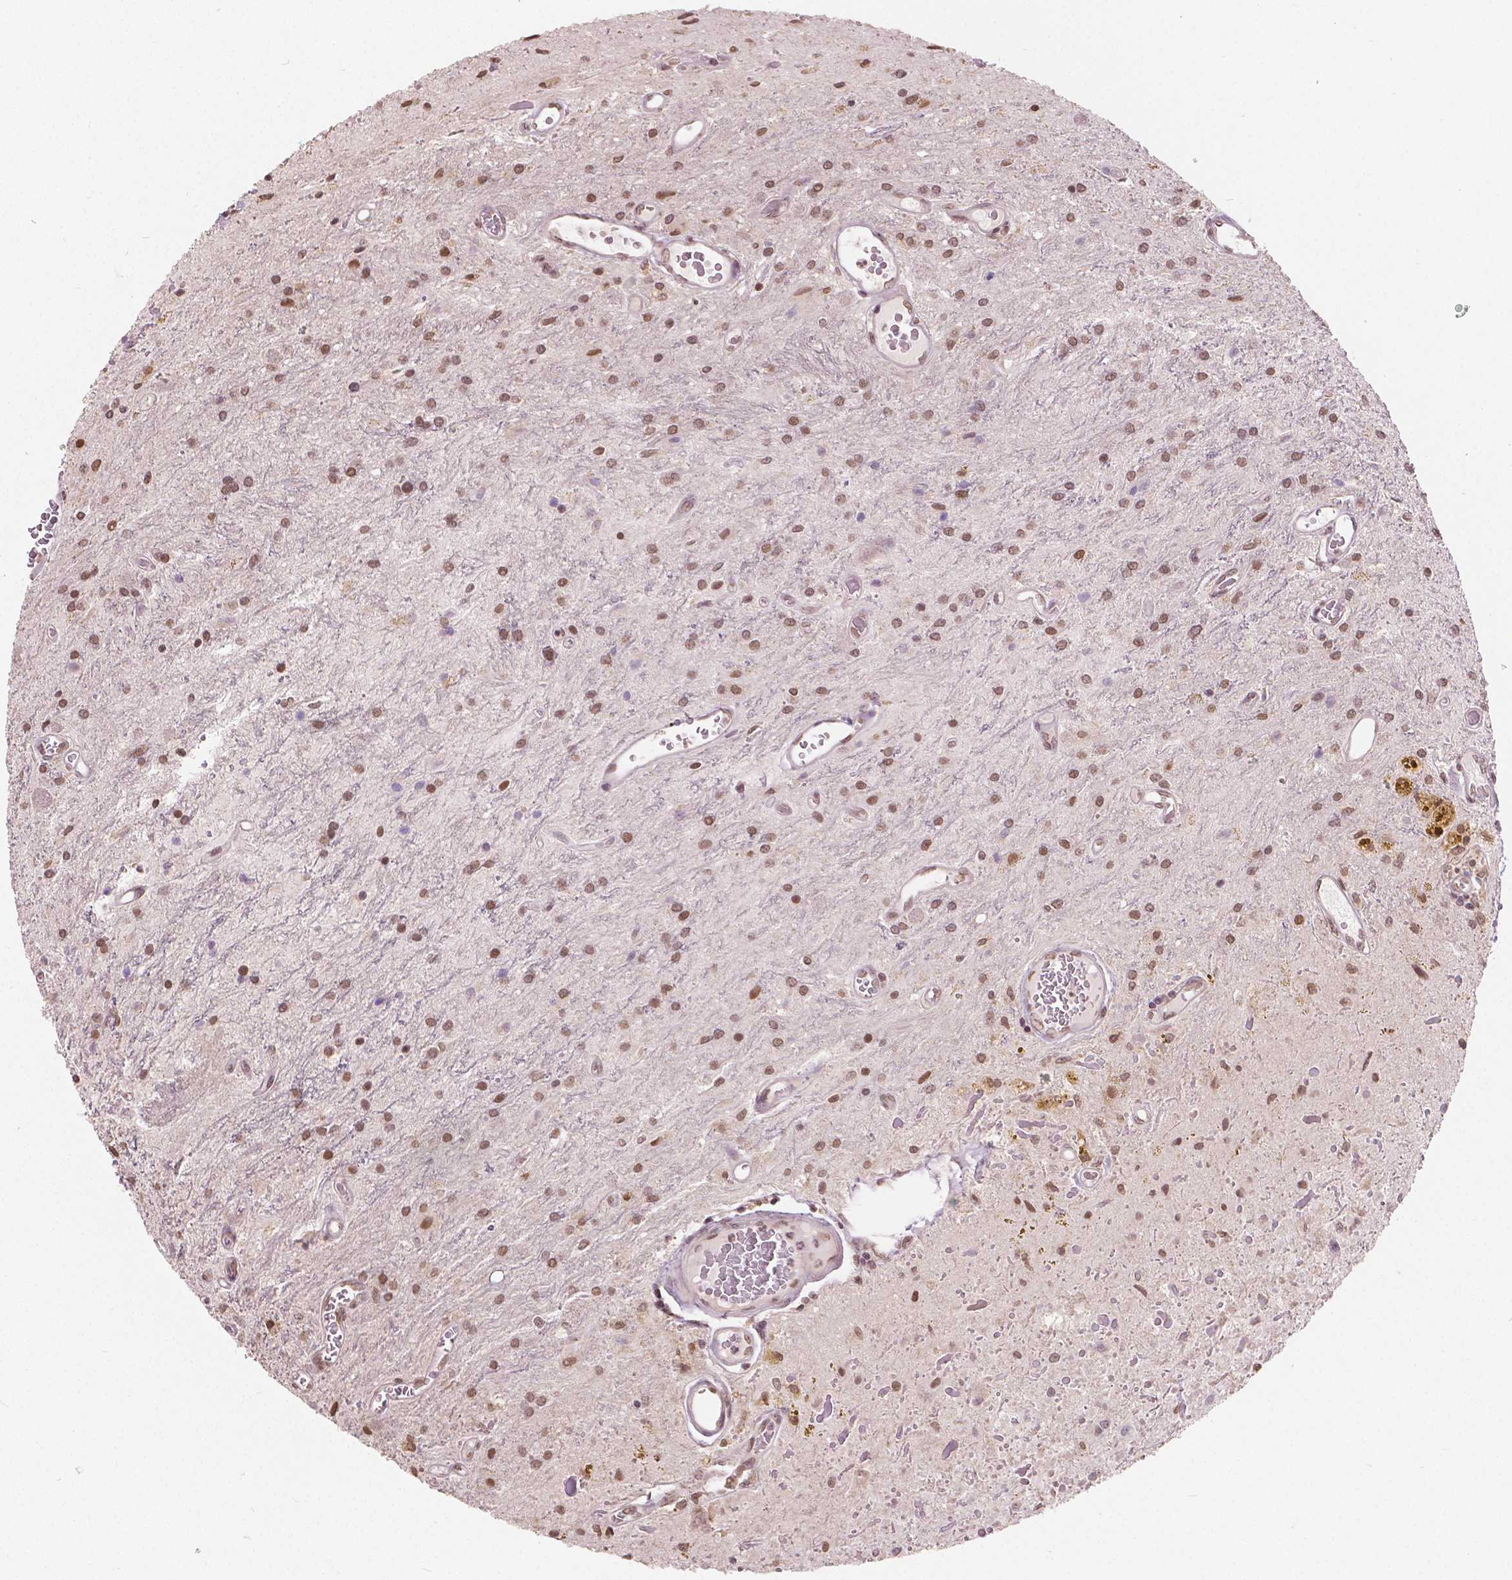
{"staining": {"intensity": "moderate", "quantity": ">75%", "location": "nuclear"}, "tissue": "glioma", "cell_type": "Tumor cells", "image_type": "cancer", "snomed": [{"axis": "morphology", "description": "Glioma, malignant, Low grade"}, {"axis": "topography", "description": "Cerebellum"}], "caption": "Immunohistochemistry (DAB) staining of glioma demonstrates moderate nuclear protein positivity in approximately >75% of tumor cells. (Stains: DAB (3,3'-diaminobenzidine) in brown, nuclei in blue, Microscopy: brightfield microscopy at high magnification).", "gene": "HOXA10", "patient": {"sex": "female", "age": 14}}